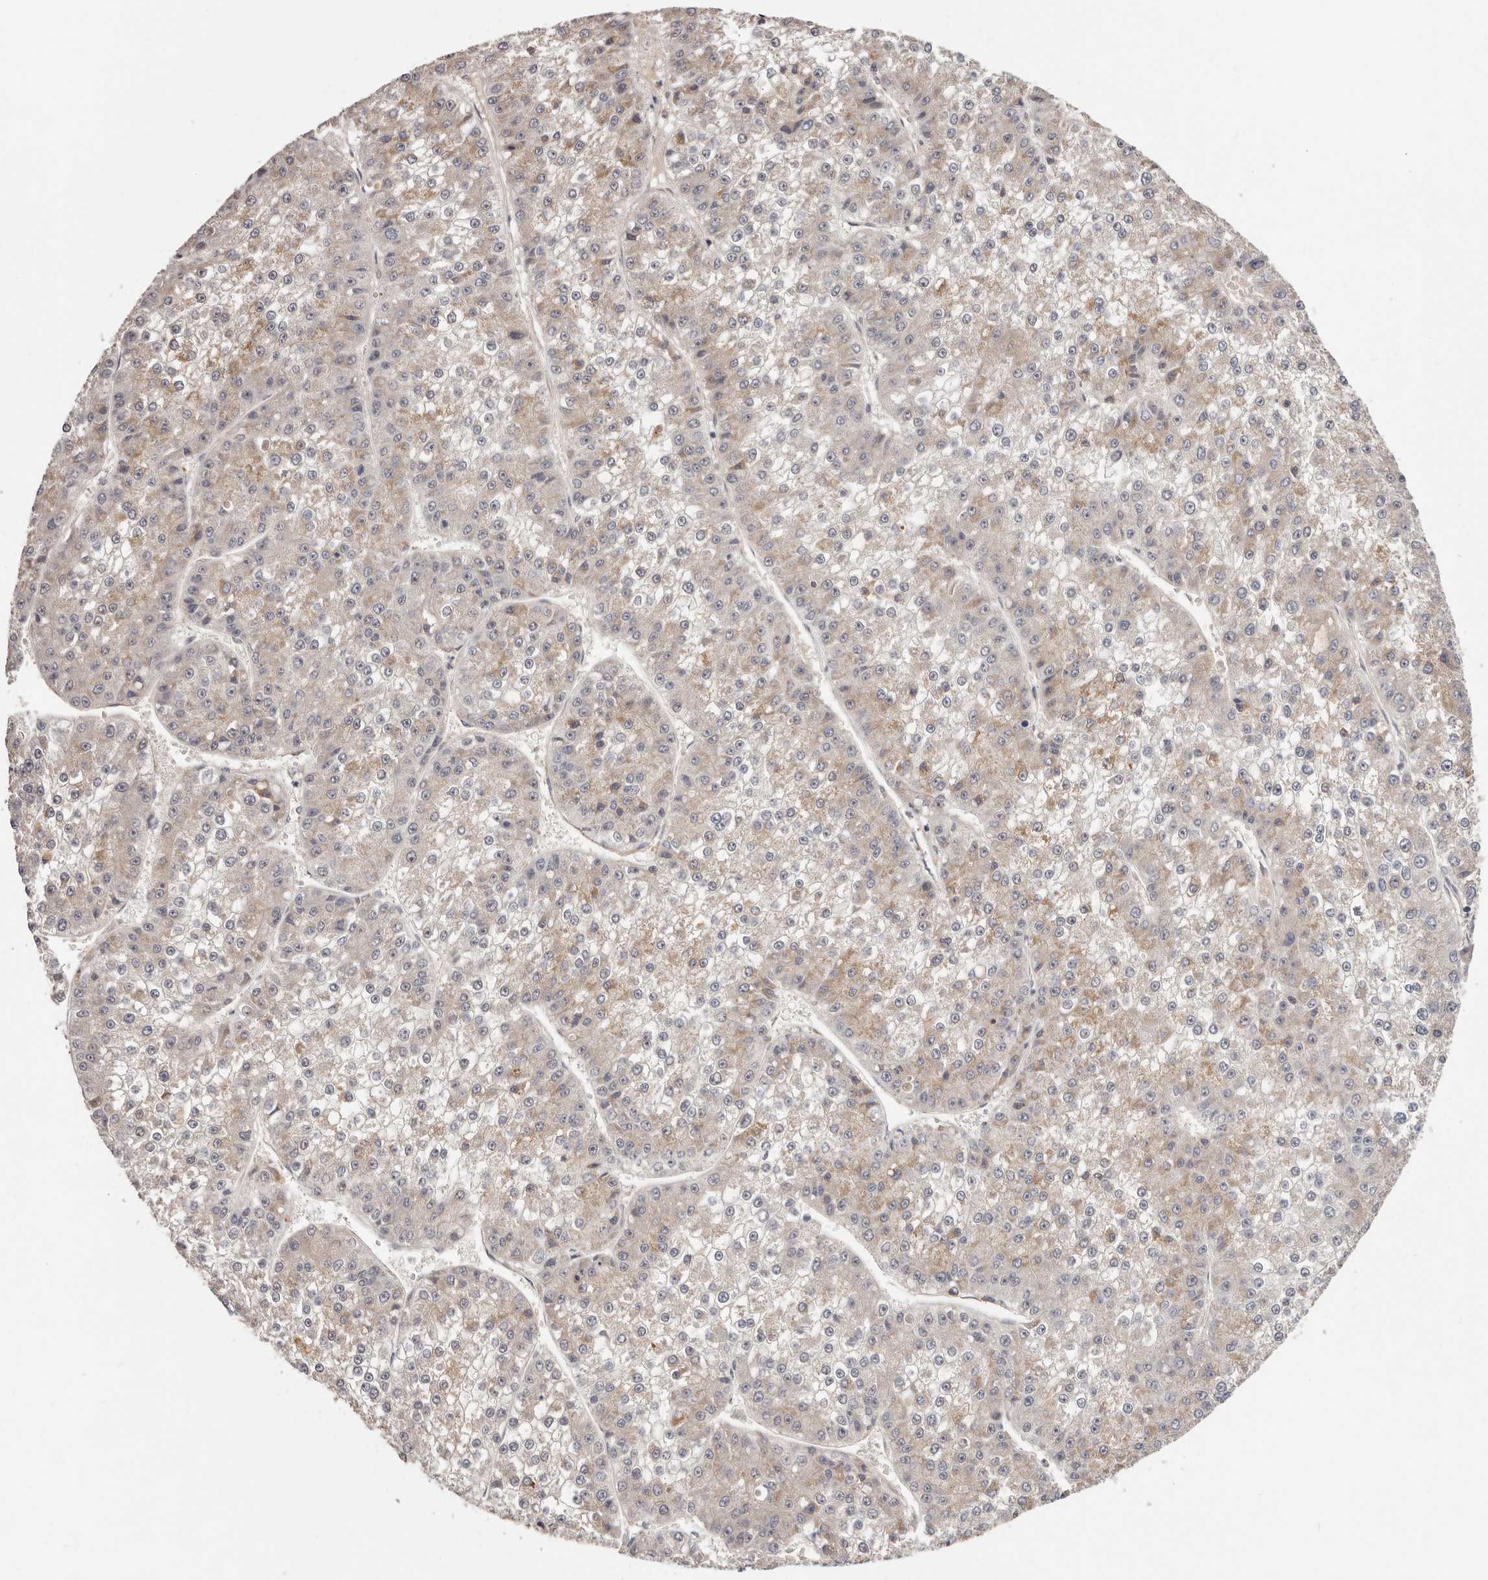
{"staining": {"intensity": "weak", "quantity": "25%-75%", "location": "cytoplasmic/membranous"}, "tissue": "liver cancer", "cell_type": "Tumor cells", "image_type": "cancer", "snomed": [{"axis": "morphology", "description": "Carcinoma, Hepatocellular, NOS"}, {"axis": "topography", "description": "Liver"}], "caption": "Weak cytoplasmic/membranous protein staining is present in approximately 25%-75% of tumor cells in hepatocellular carcinoma (liver). (brown staining indicates protein expression, while blue staining denotes nuclei).", "gene": "LTV1", "patient": {"sex": "female", "age": 73}}